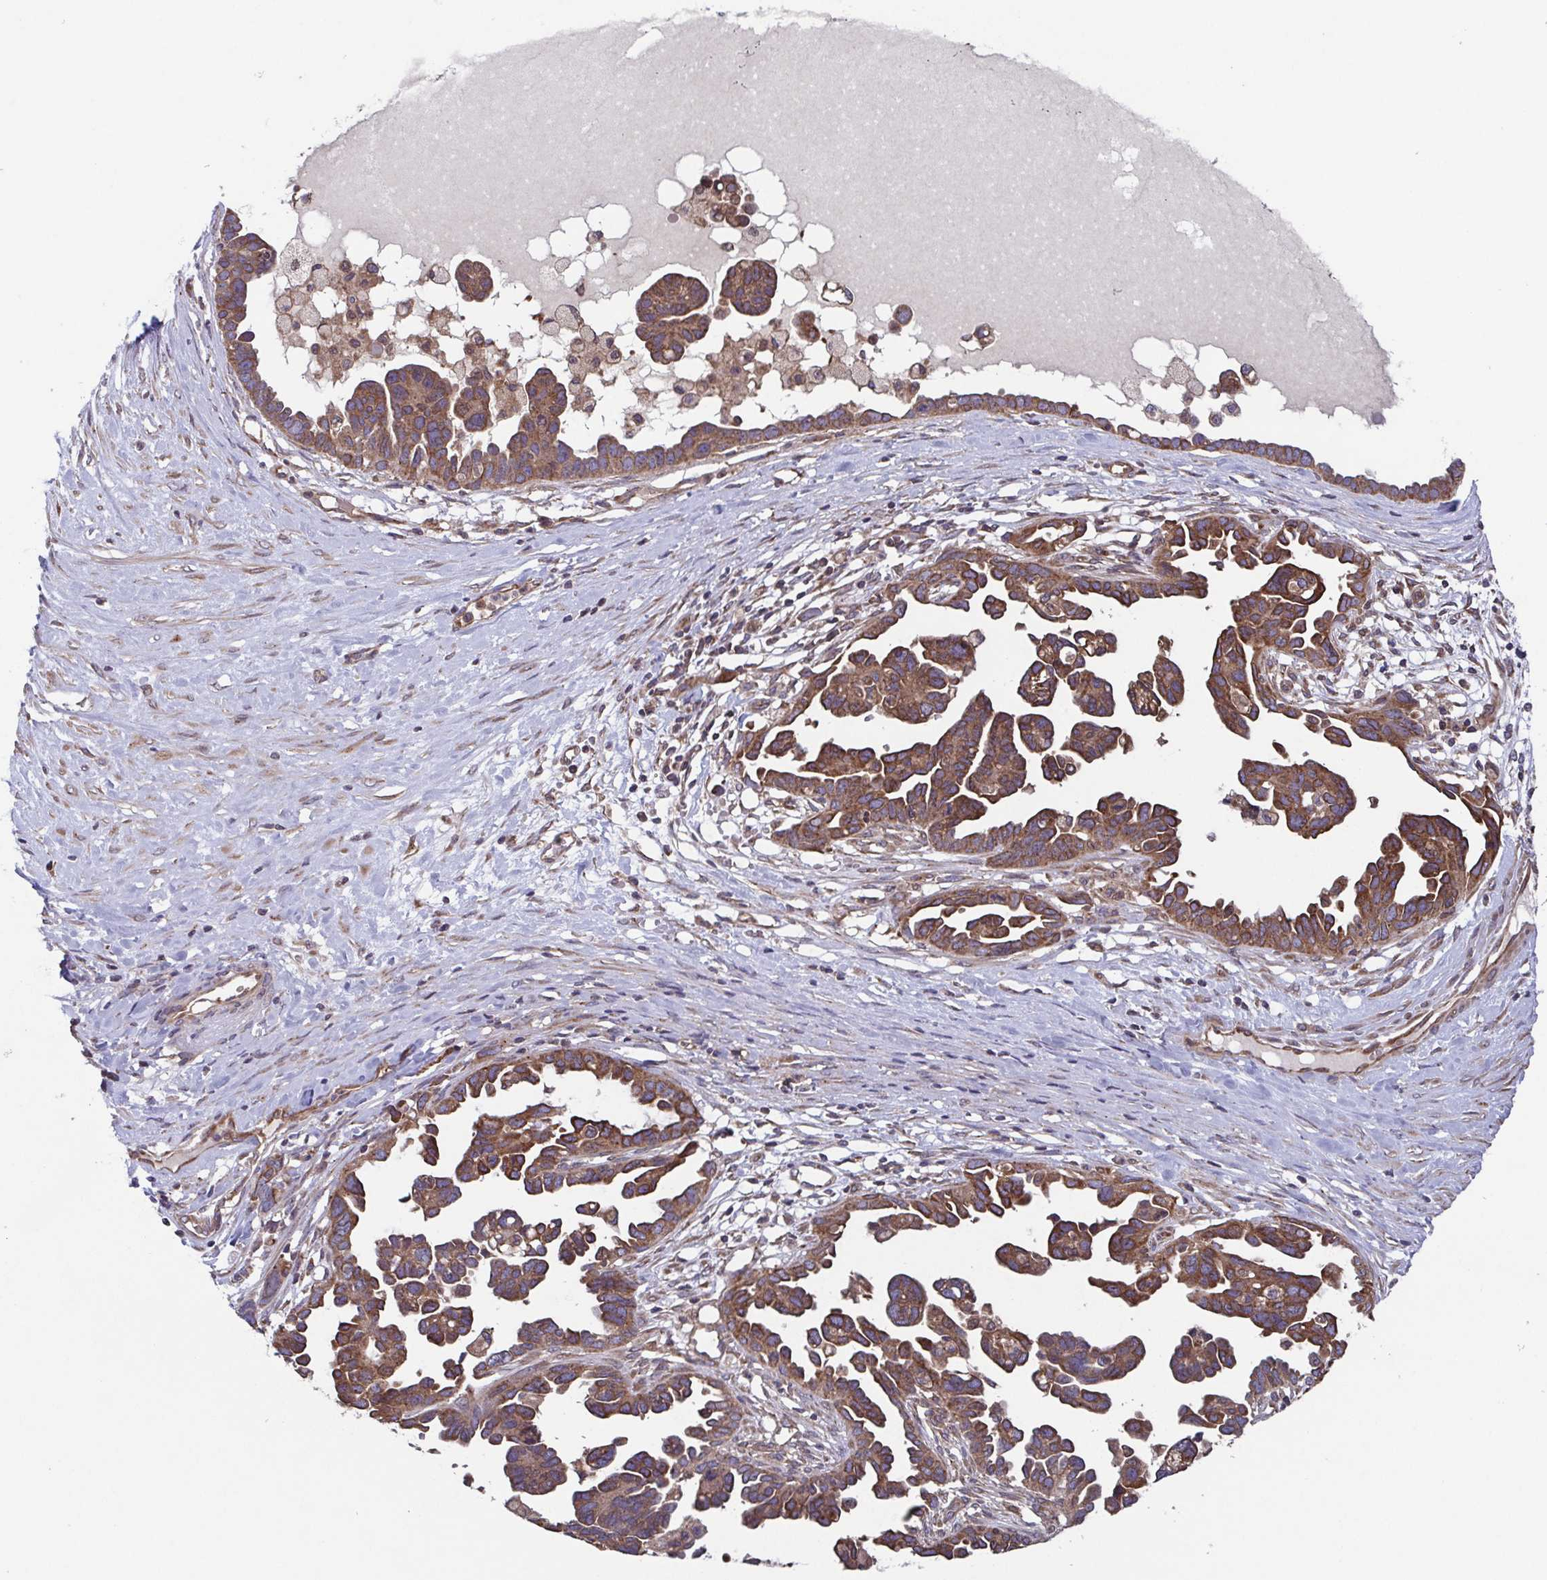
{"staining": {"intensity": "moderate", "quantity": ">75%", "location": "cytoplasmic/membranous"}, "tissue": "ovarian cancer", "cell_type": "Tumor cells", "image_type": "cancer", "snomed": [{"axis": "morphology", "description": "Cystadenocarcinoma, serous, NOS"}, {"axis": "topography", "description": "Ovary"}], "caption": "An IHC histopathology image of neoplastic tissue is shown. Protein staining in brown labels moderate cytoplasmic/membranous positivity in ovarian cancer (serous cystadenocarcinoma) within tumor cells.", "gene": "COPB1", "patient": {"sex": "female", "age": 54}}